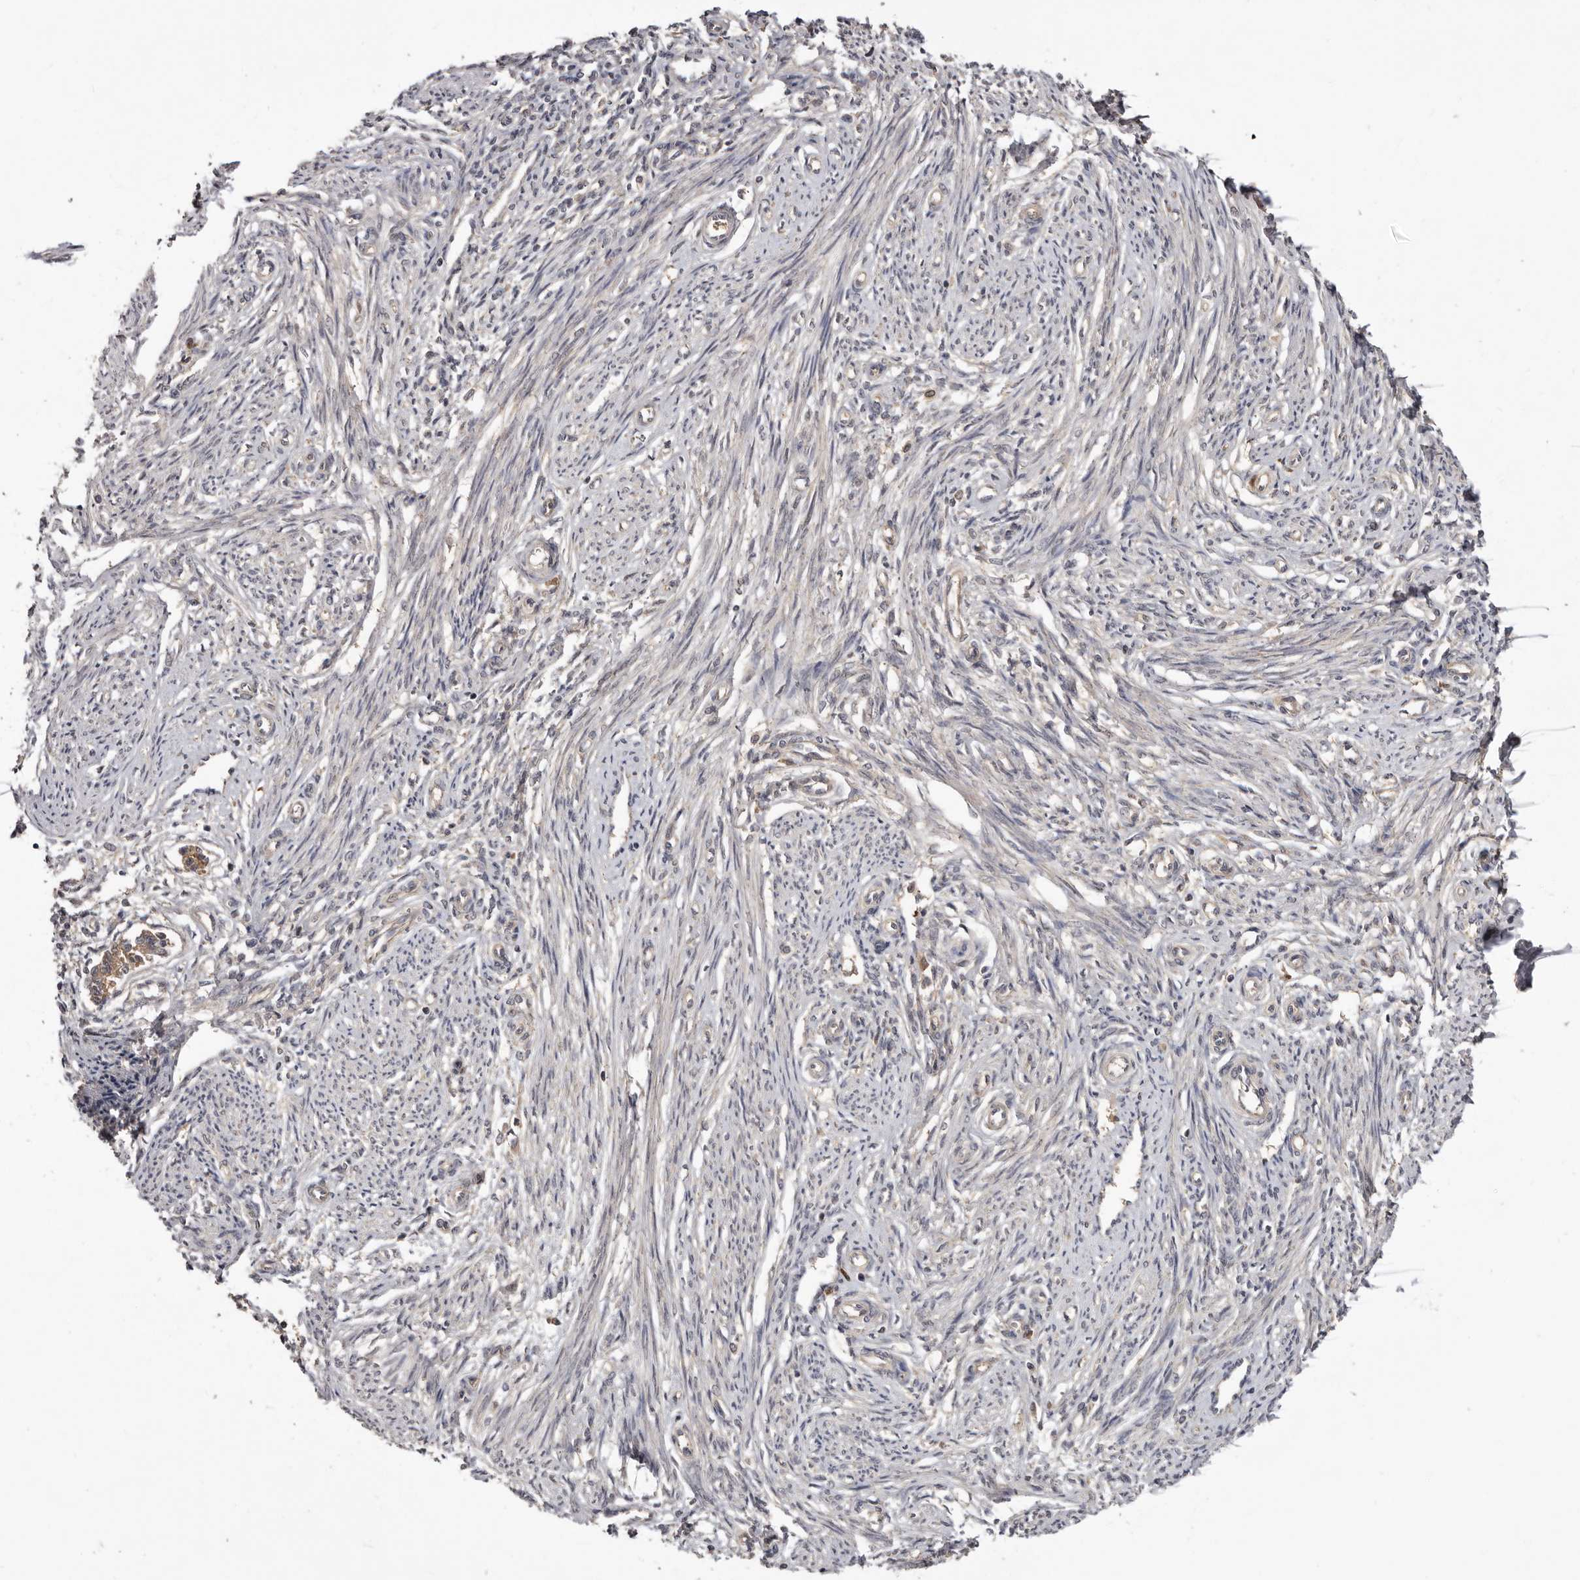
{"staining": {"intensity": "weak", "quantity": "<25%", "location": "cytoplasmic/membranous"}, "tissue": "endometrium", "cell_type": "Cells in endometrial stroma", "image_type": "normal", "snomed": [{"axis": "morphology", "description": "Normal tissue, NOS"}, {"axis": "topography", "description": "Endometrium"}], "caption": "This is an immunohistochemistry photomicrograph of benign human endometrium. There is no staining in cells in endometrial stroma.", "gene": "INAVA", "patient": {"sex": "female", "age": 56}}